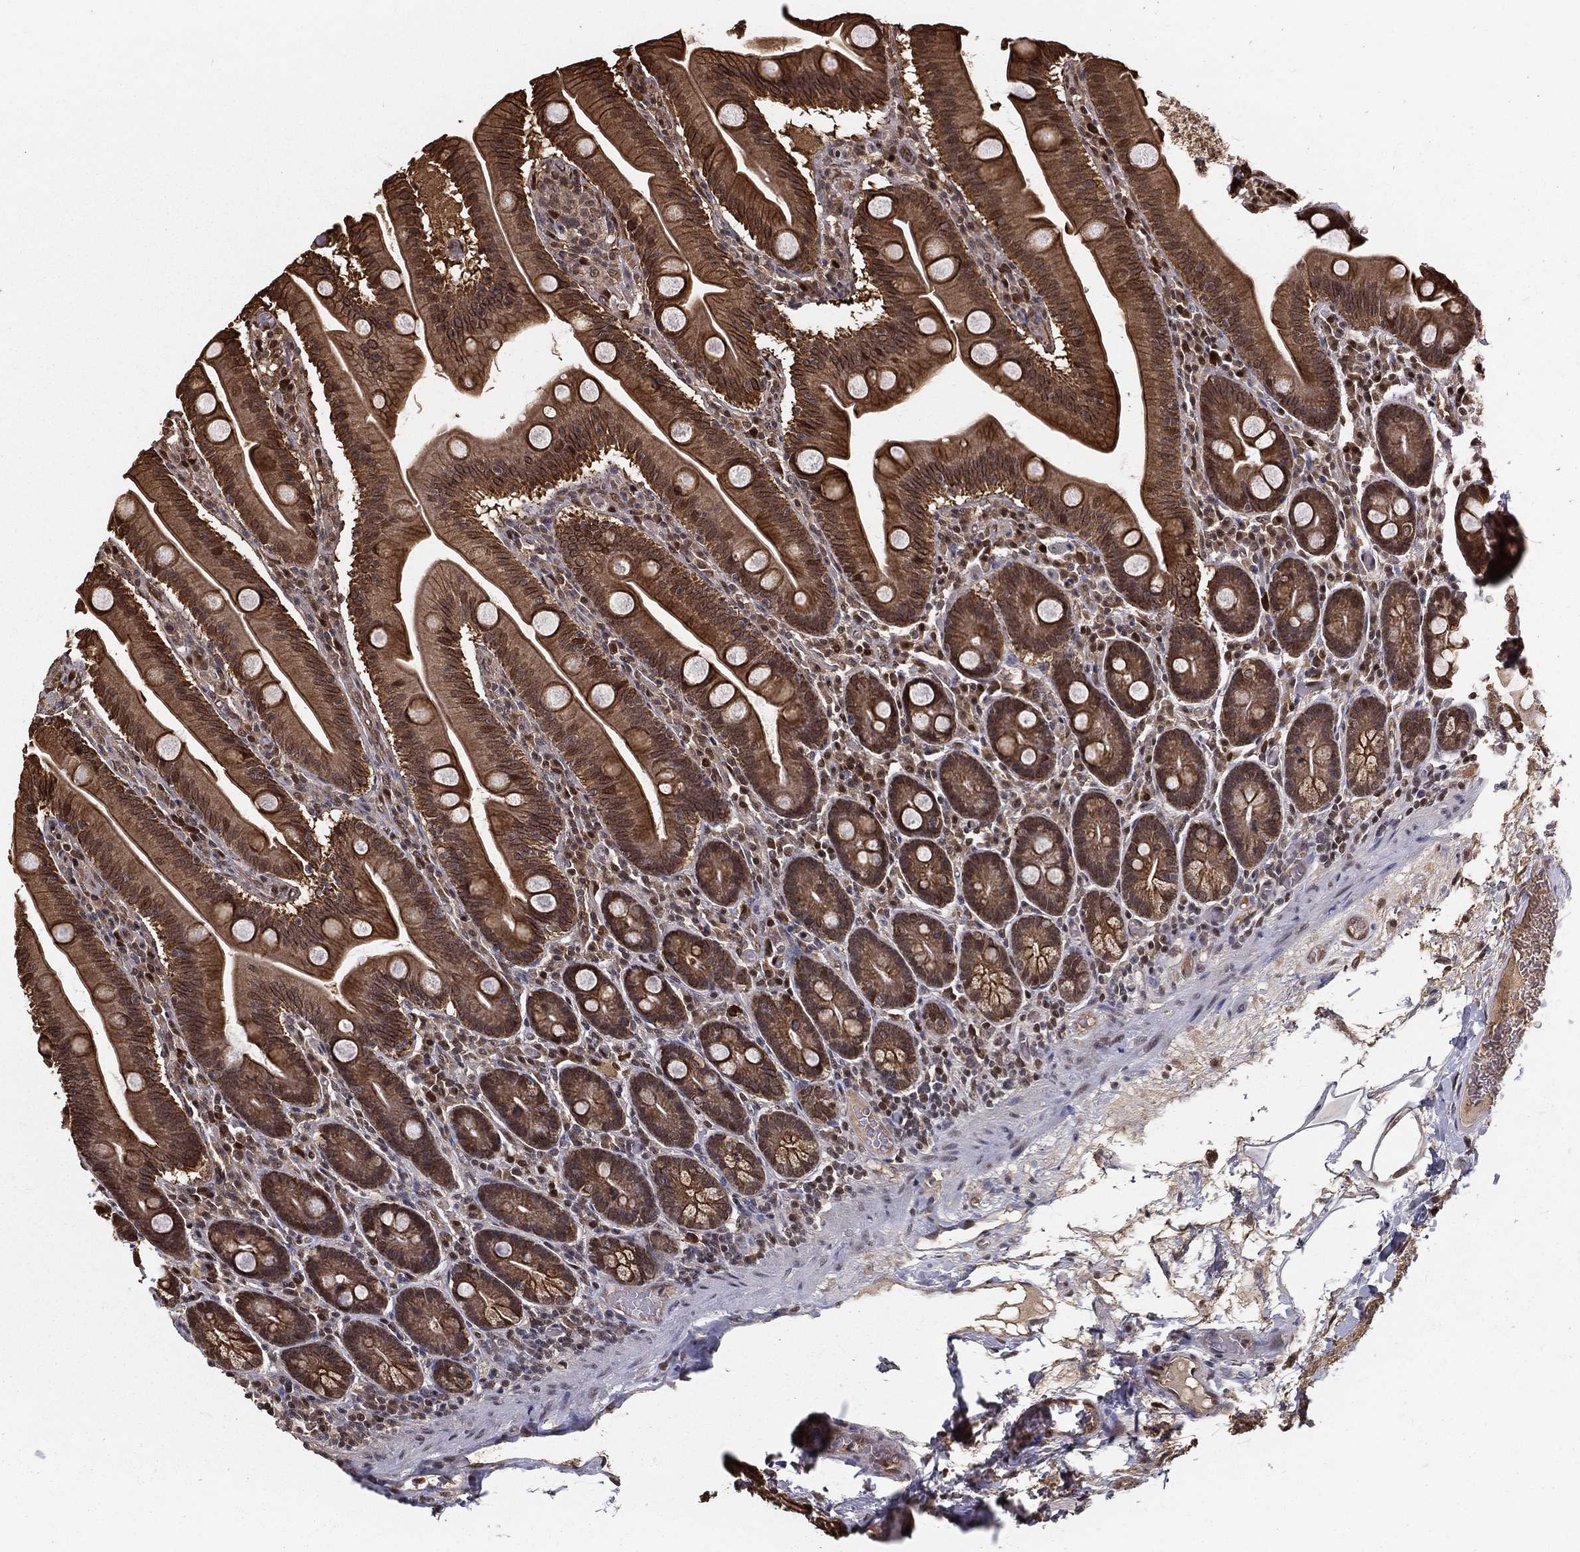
{"staining": {"intensity": "strong", "quantity": ">75%", "location": "cytoplasmic/membranous"}, "tissue": "small intestine", "cell_type": "Glandular cells", "image_type": "normal", "snomed": [{"axis": "morphology", "description": "Normal tissue, NOS"}, {"axis": "topography", "description": "Small intestine"}], "caption": "The immunohistochemical stain highlights strong cytoplasmic/membranous staining in glandular cells of normal small intestine.", "gene": "SLC6A6", "patient": {"sex": "male", "age": 37}}